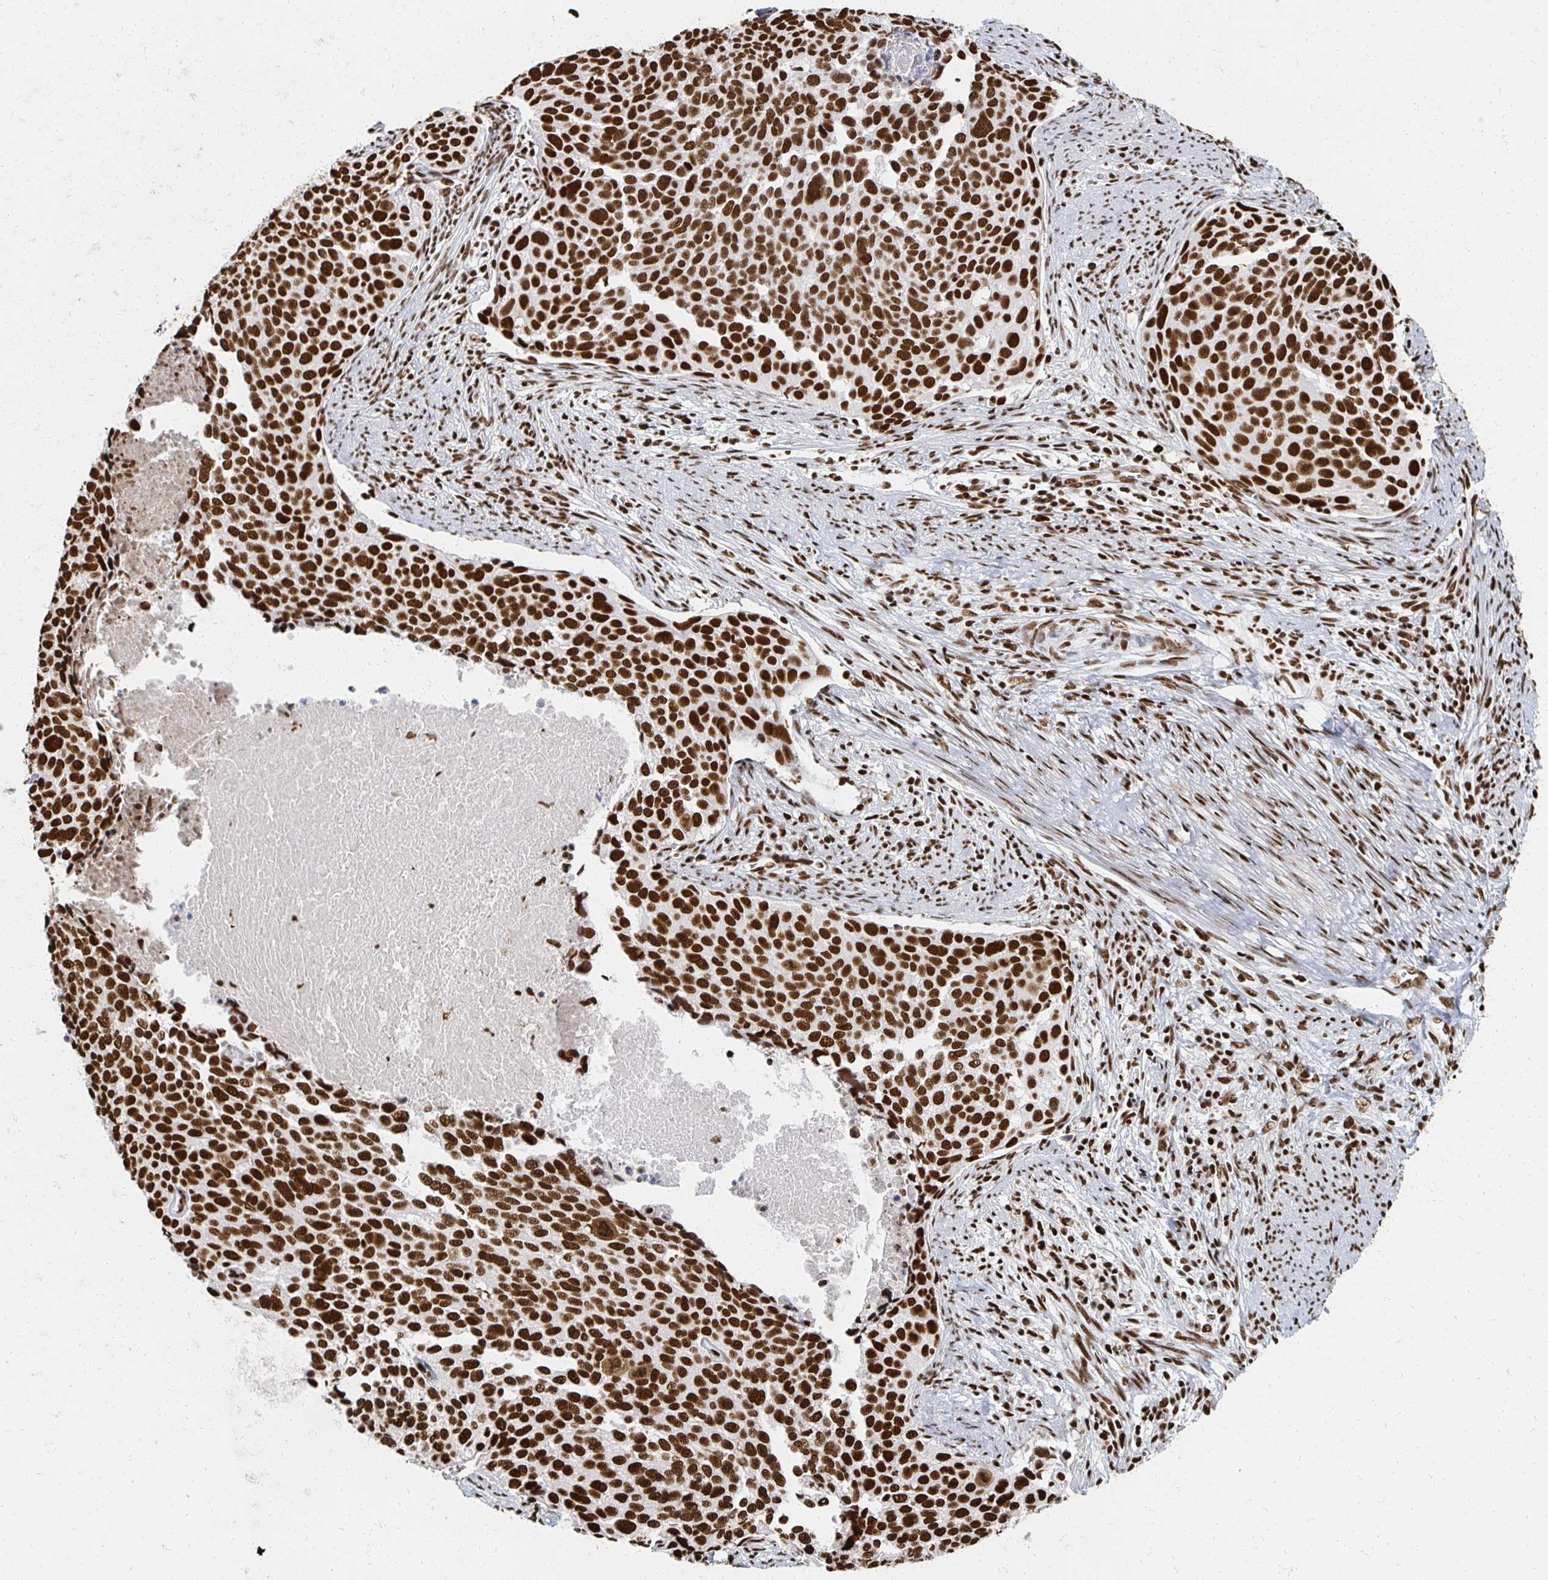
{"staining": {"intensity": "strong", "quantity": ">75%", "location": "nuclear"}, "tissue": "cervical cancer", "cell_type": "Tumor cells", "image_type": "cancer", "snomed": [{"axis": "morphology", "description": "Squamous cell carcinoma, NOS"}, {"axis": "topography", "description": "Cervix"}], "caption": "DAB (3,3'-diaminobenzidine) immunohistochemical staining of human squamous cell carcinoma (cervical) demonstrates strong nuclear protein expression in approximately >75% of tumor cells.", "gene": "RBBP7", "patient": {"sex": "female", "age": 39}}